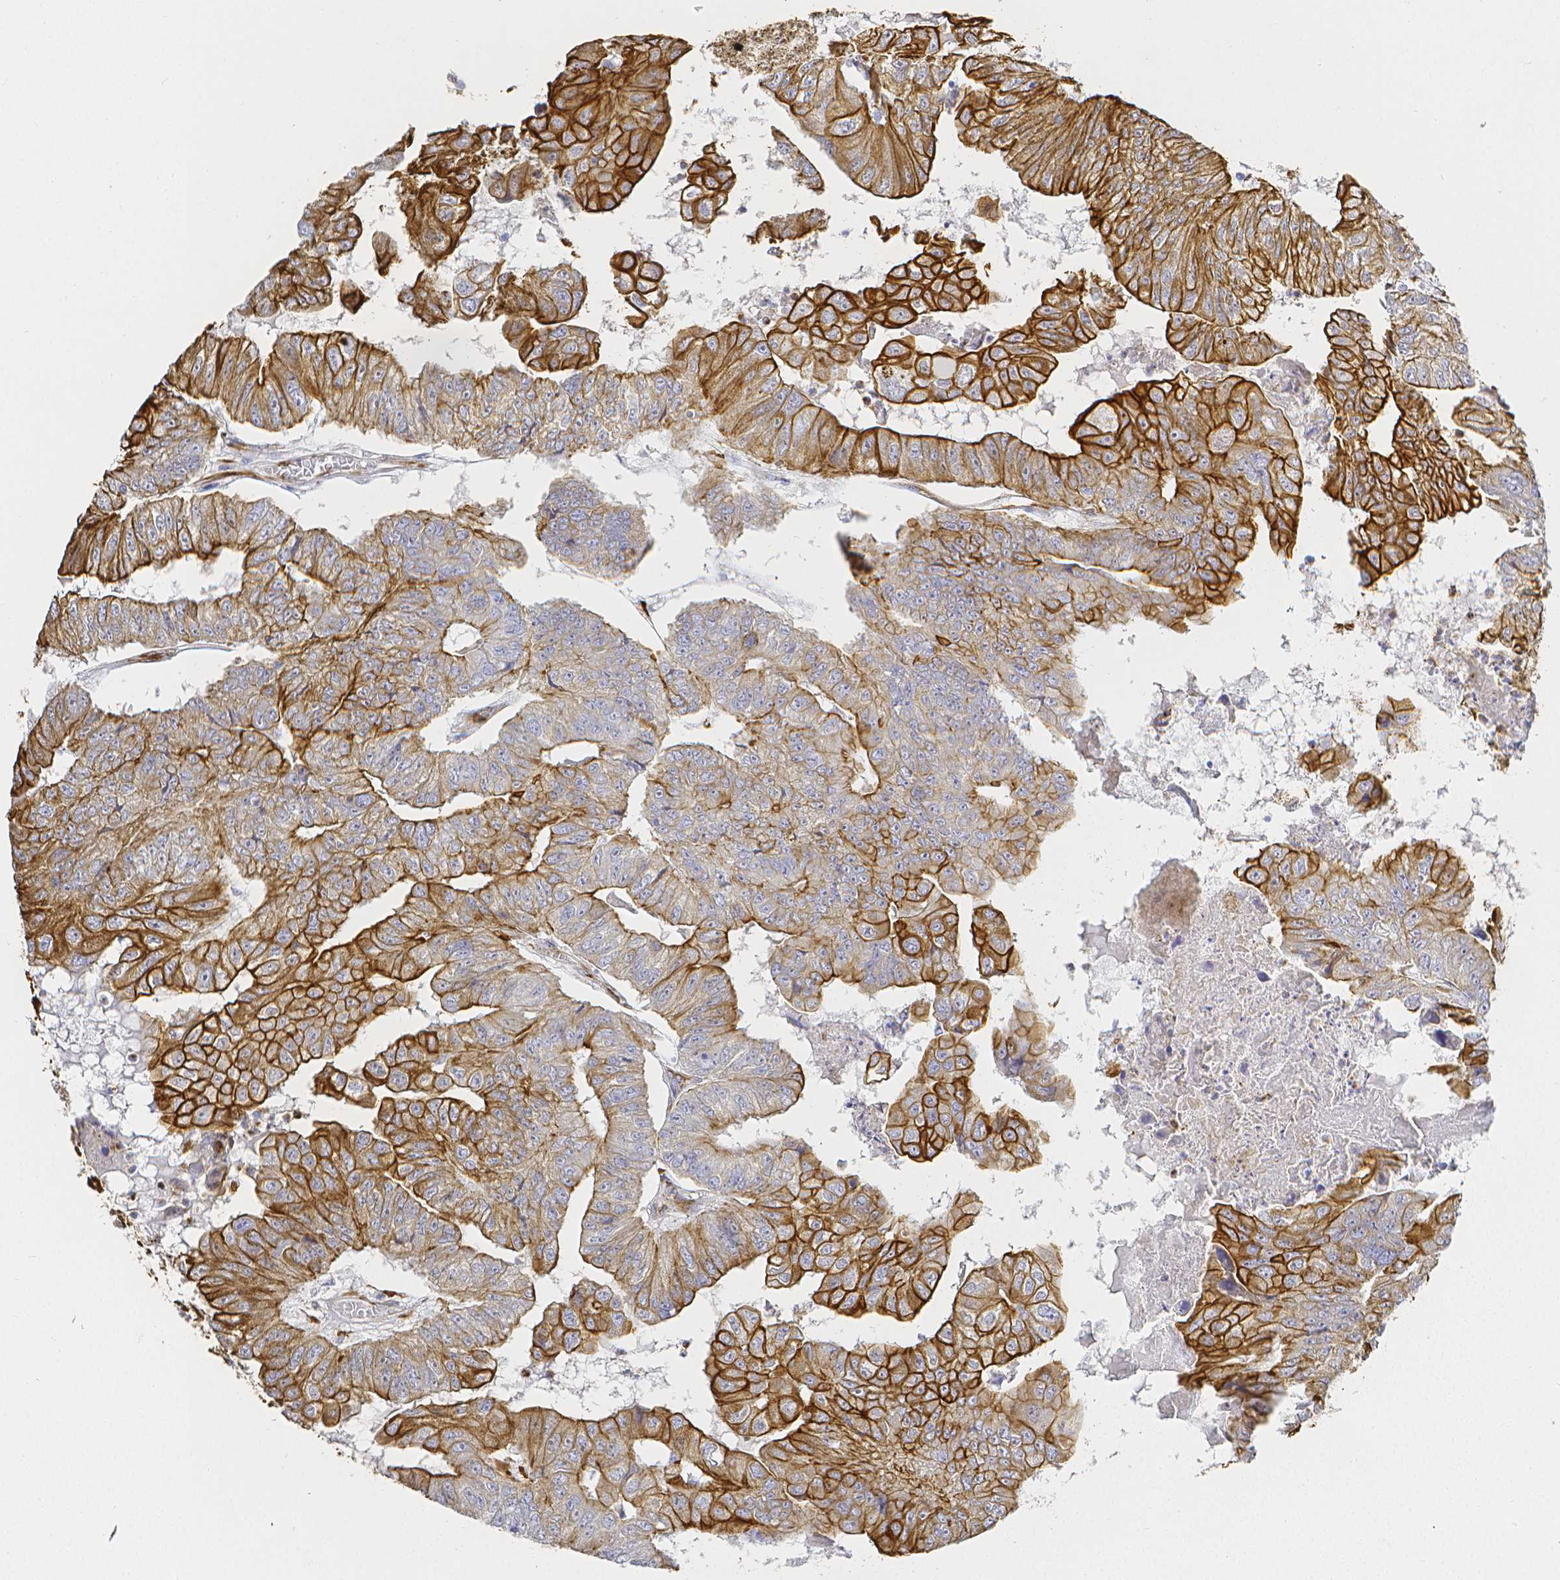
{"staining": {"intensity": "strong", "quantity": "25%-75%", "location": "cytoplasmic/membranous"}, "tissue": "colorectal cancer", "cell_type": "Tumor cells", "image_type": "cancer", "snomed": [{"axis": "morphology", "description": "Adenocarcinoma, NOS"}, {"axis": "topography", "description": "Colon"}], "caption": "The micrograph demonstrates a brown stain indicating the presence of a protein in the cytoplasmic/membranous of tumor cells in colorectal adenocarcinoma.", "gene": "SMURF1", "patient": {"sex": "female", "age": 67}}